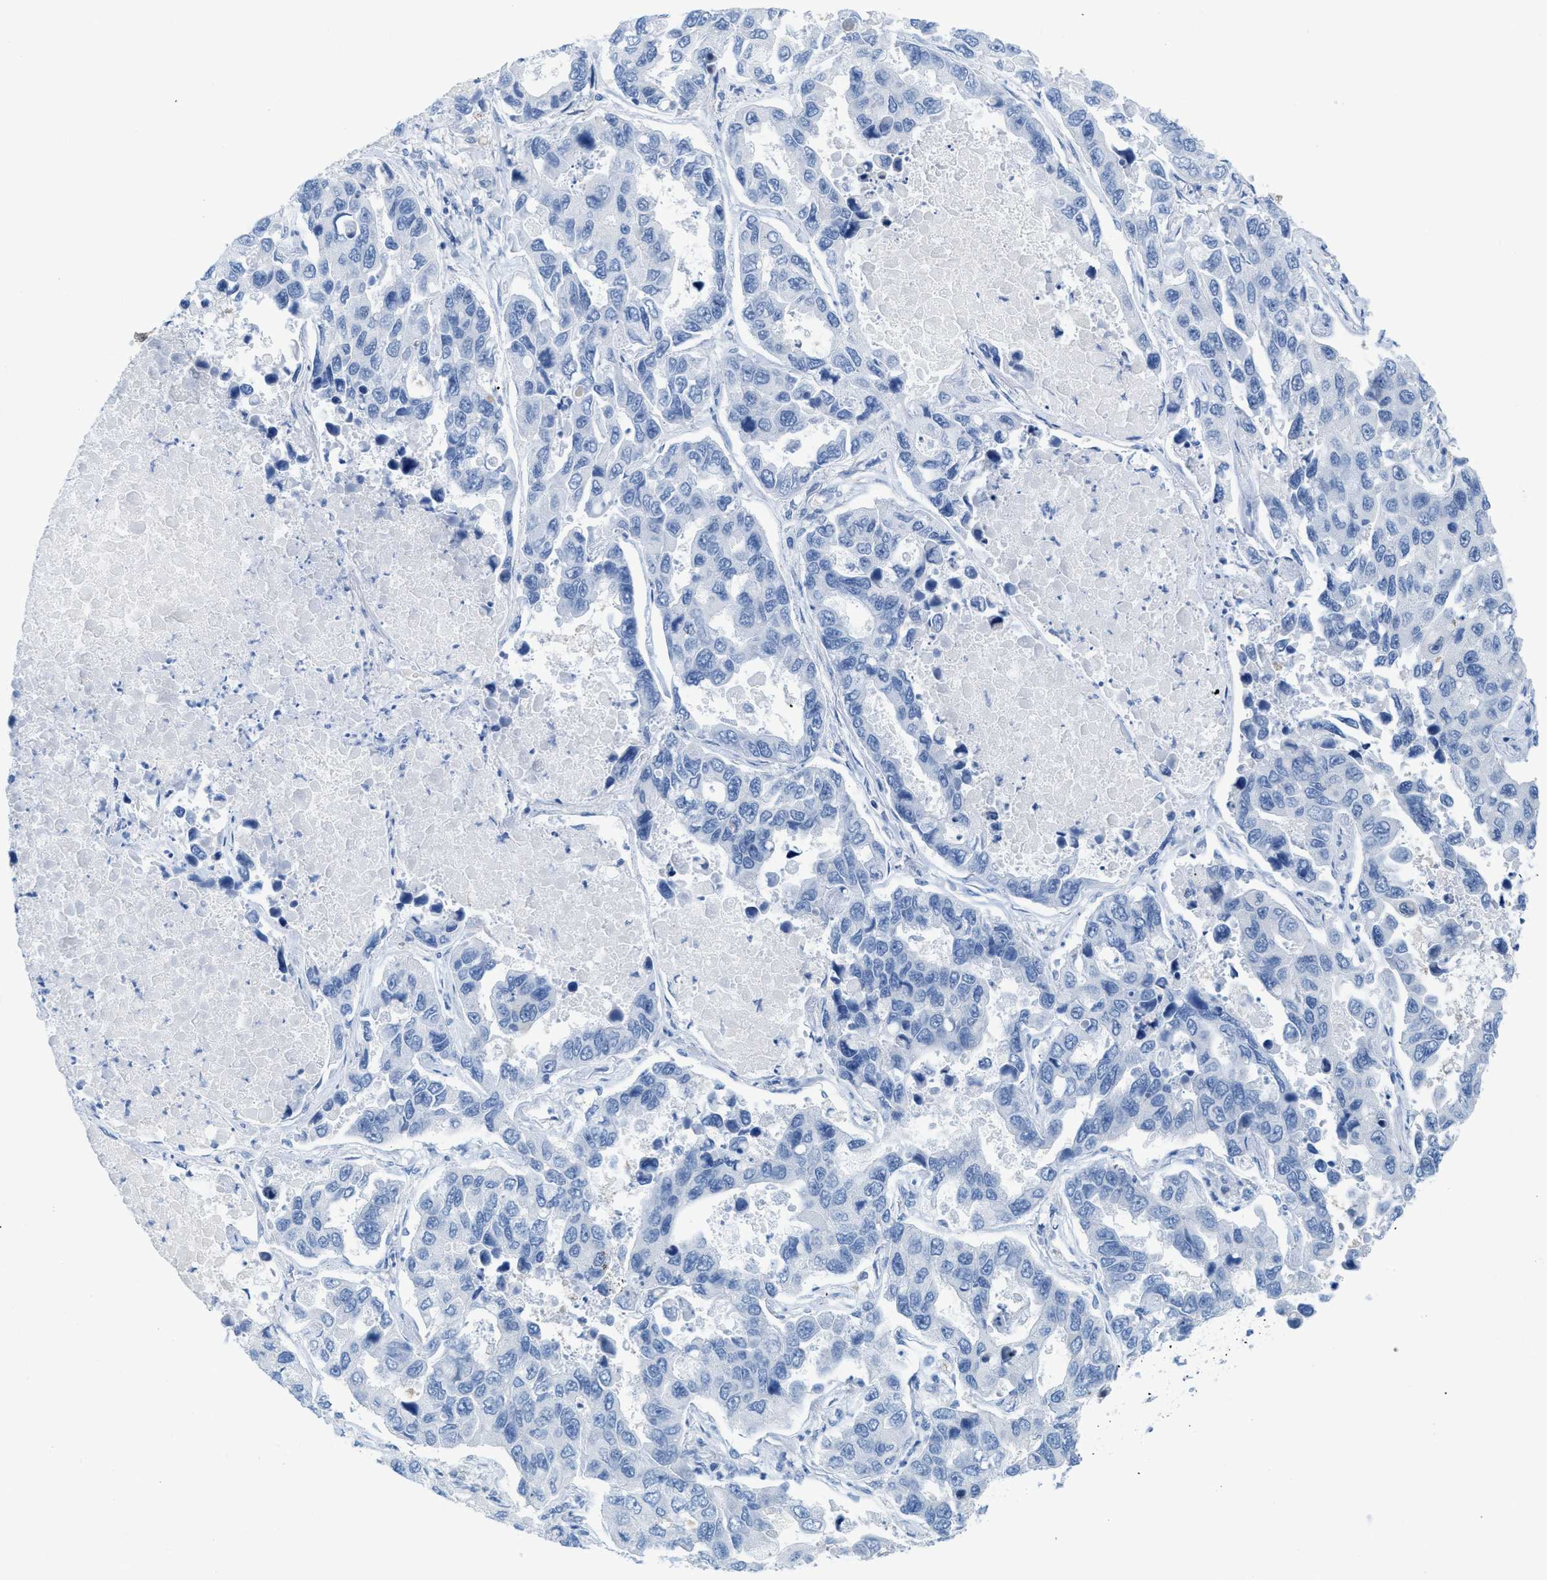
{"staining": {"intensity": "negative", "quantity": "none", "location": "none"}, "tissue": "lung cancer", "cell_type": "Tumor cells", "image_type": "cancer", "snomed": [{"axis": "morphology", "description": "Adenocarcinoma, NOS"}, {"axis": "topography", "description": "Lung"}], "caption": "An immunohistochemistry (IHC) histopathology image of lung cancer is shown. There is no staining in tumor cells of lung cancer. (DAB IHC with hematoxylin counter stain).", "gene": "ASGR1", "patient": {"sex": "male", "age": 64}}